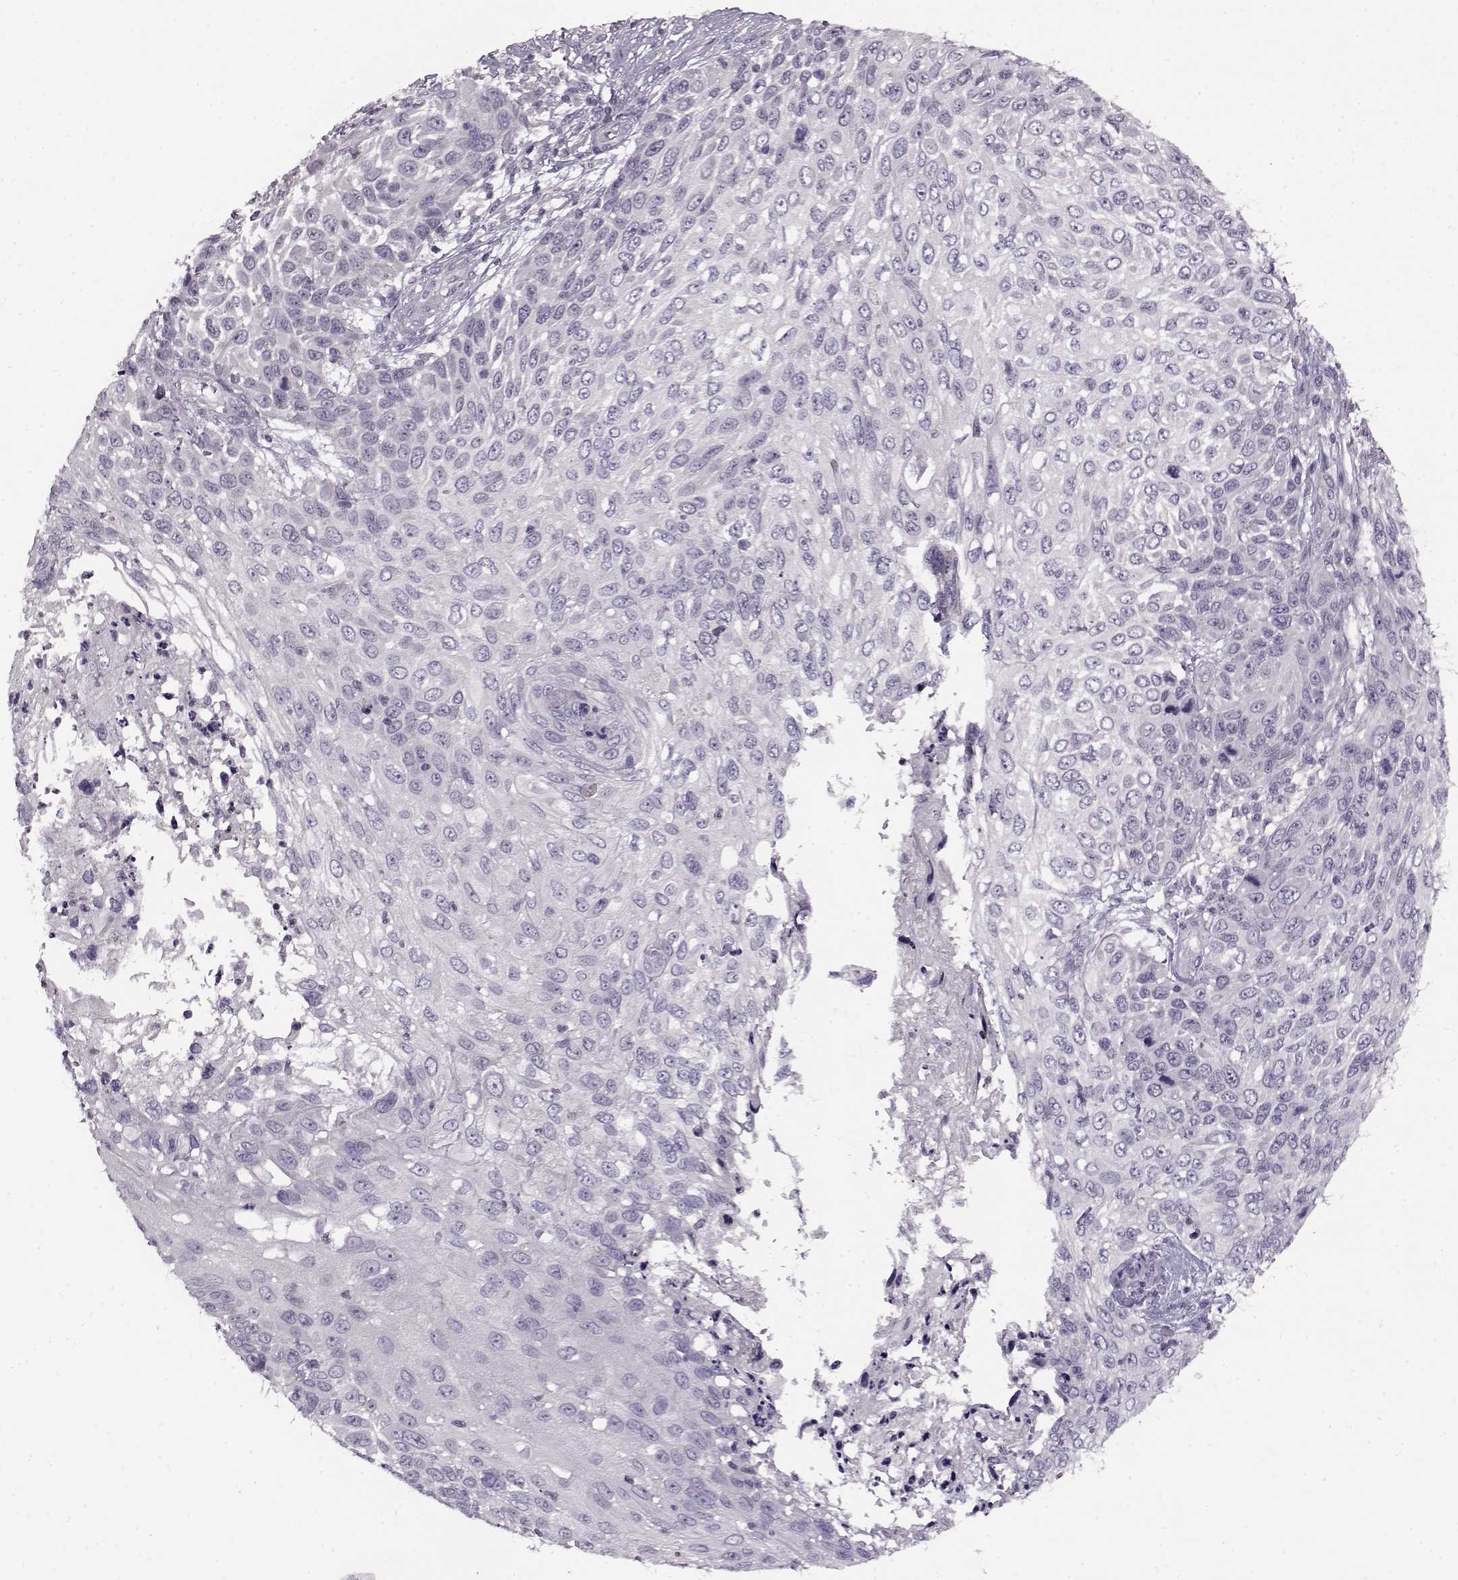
{"staining": {"intensity": "negative", "quantity": "none", "location": "none"}, "tissue": "skin cancer", "cell_type": "Tumor cells", "image_type": "cancer", "snomed": [{"axis": "morphology", "description": "Squamous cell carcinoma, NOS"}, {"axis": "topography", "description": "Skin"}], "caption": "The histopathology image demonstrates no significant staining in tumor cells of skin cancer.", "gene": "RP1L1", "patient": {"sex": "male", "age": 92}}